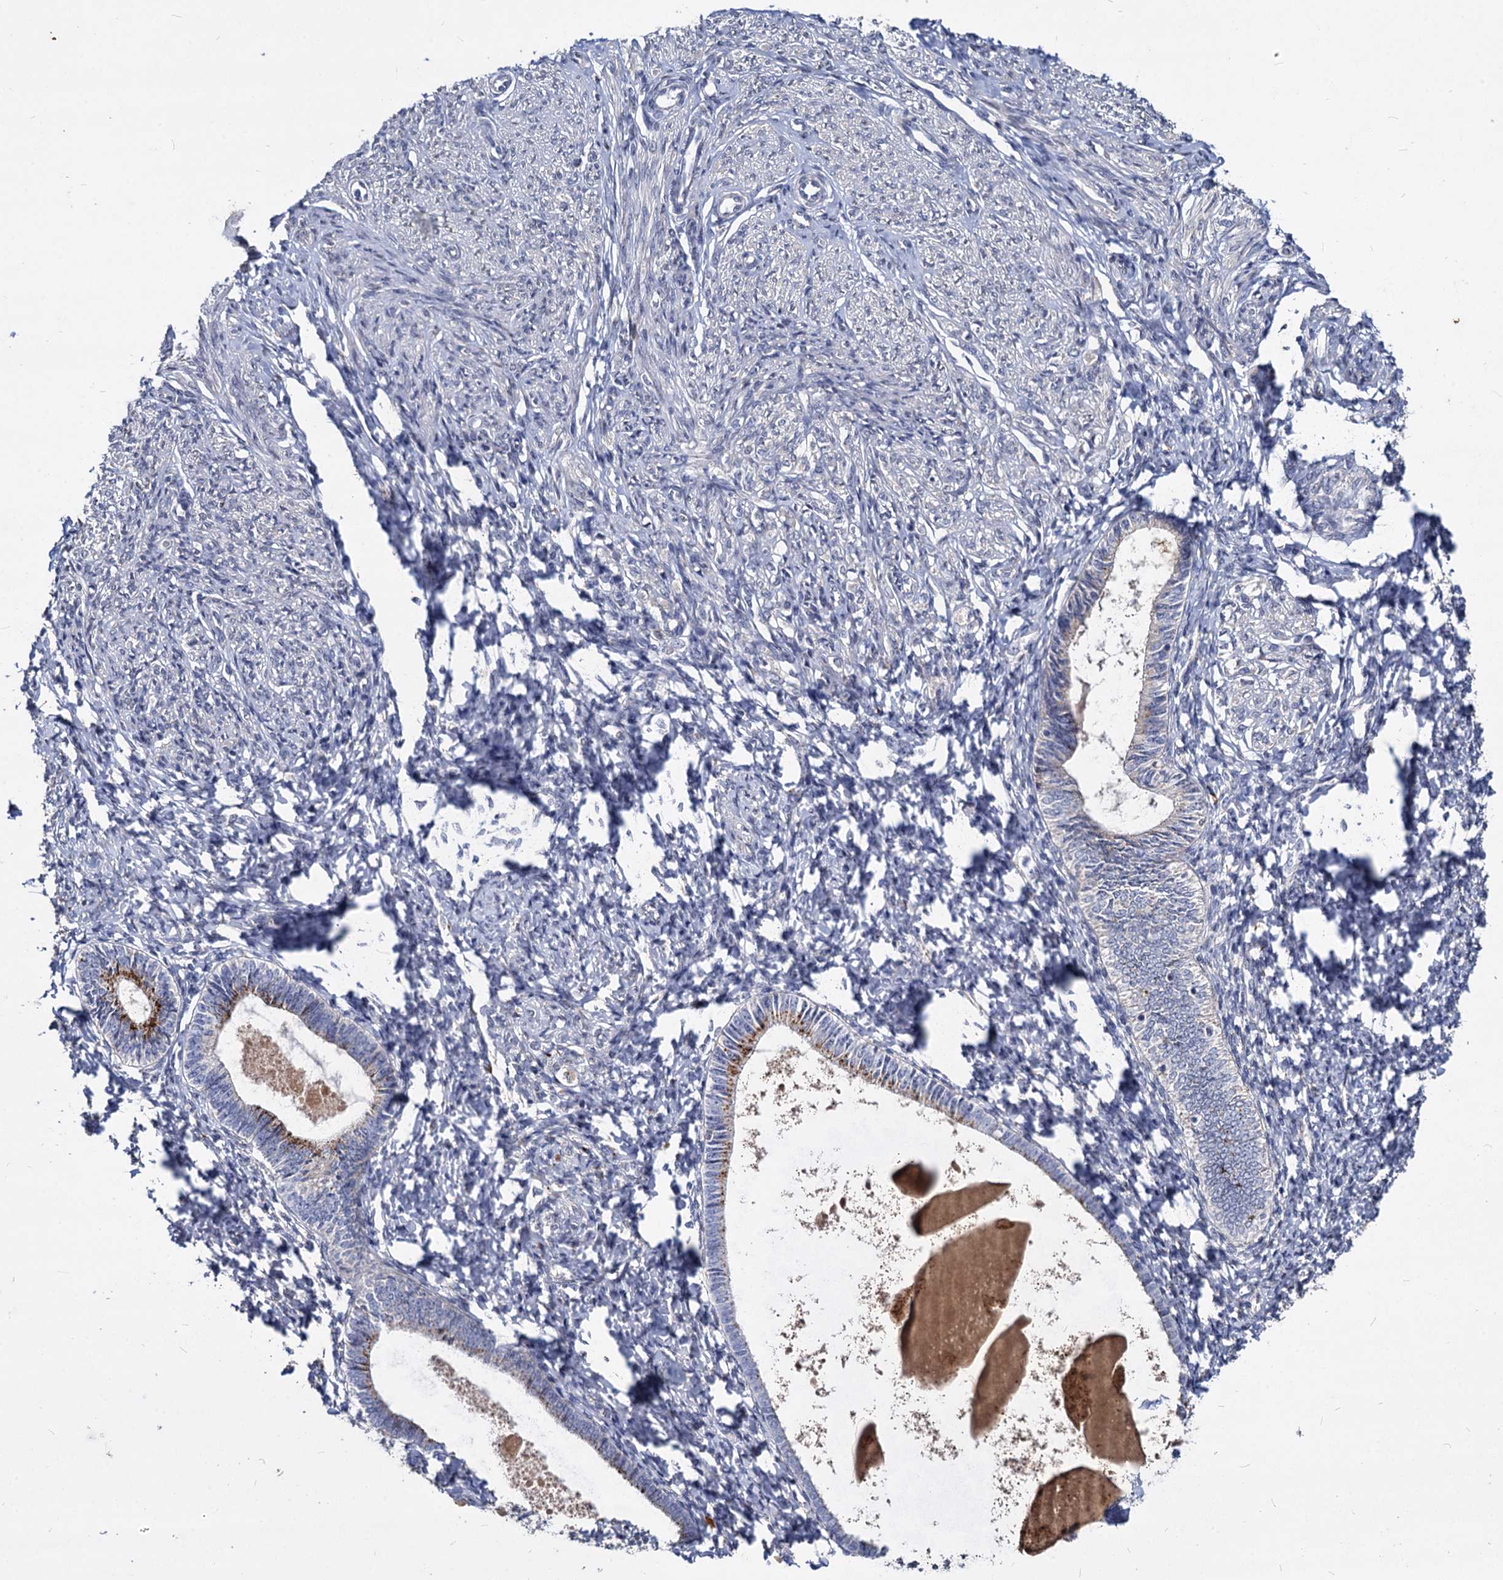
{"staining": {"intensity": "negative", "quantity": "none", "location": "none"}, "tissue": "endometrium", "cell_type": "Cells in endometrial stroma", "image_type": "normal", "snomed": [{"axis": "morphology", "description": "Normal tissue, NOS"}, {"axis": "topography", "description": "Endometrium"}], "caption": "Cells in endometrial stroma are negative for protein expression in benign human endometrium. (Immunohistochemistry, brightfield microscopy, high magnification).", "gene": "C11orf86", "patient": {"sex": "female", "age": 72}}